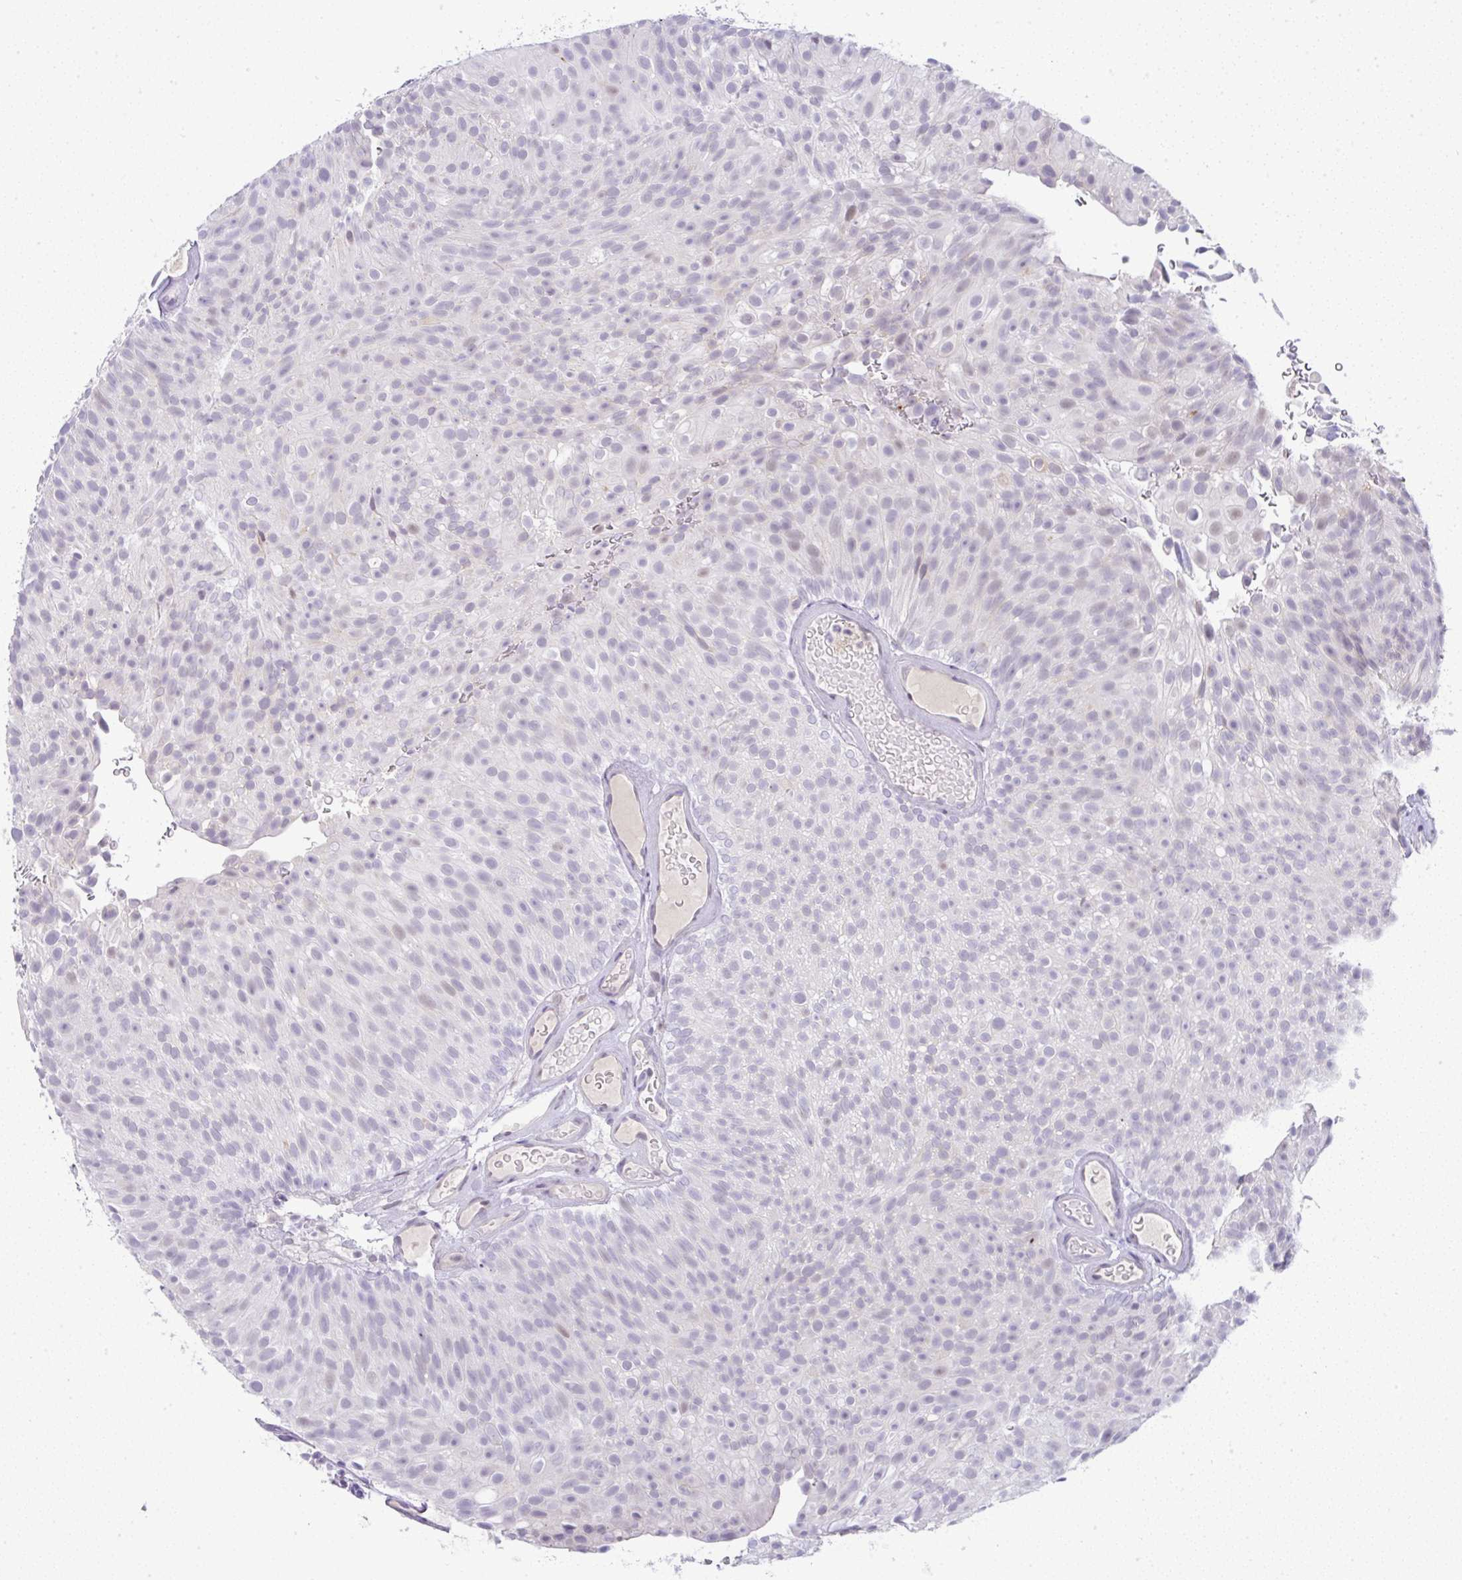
{"staining": {"intensity": "negative", "quantity": "none", "location": "none"}, "tissue": "urothelial cancer", "cell_type": "Tumor cells", "image_type": "cancer", "snomed": [{"axis": "morphology", "description": "Urothelial carcinoma, Low grade"}, {"axis": "topography", "description": "Urinary bladder"}], "caption": "Urothelial carcinoma (low-grade) stained for a protein using immunohistochemistry displays no staining tumor cells.", "gene": "FAM177A1", "patient": {"sex": "male", "age": 78}}